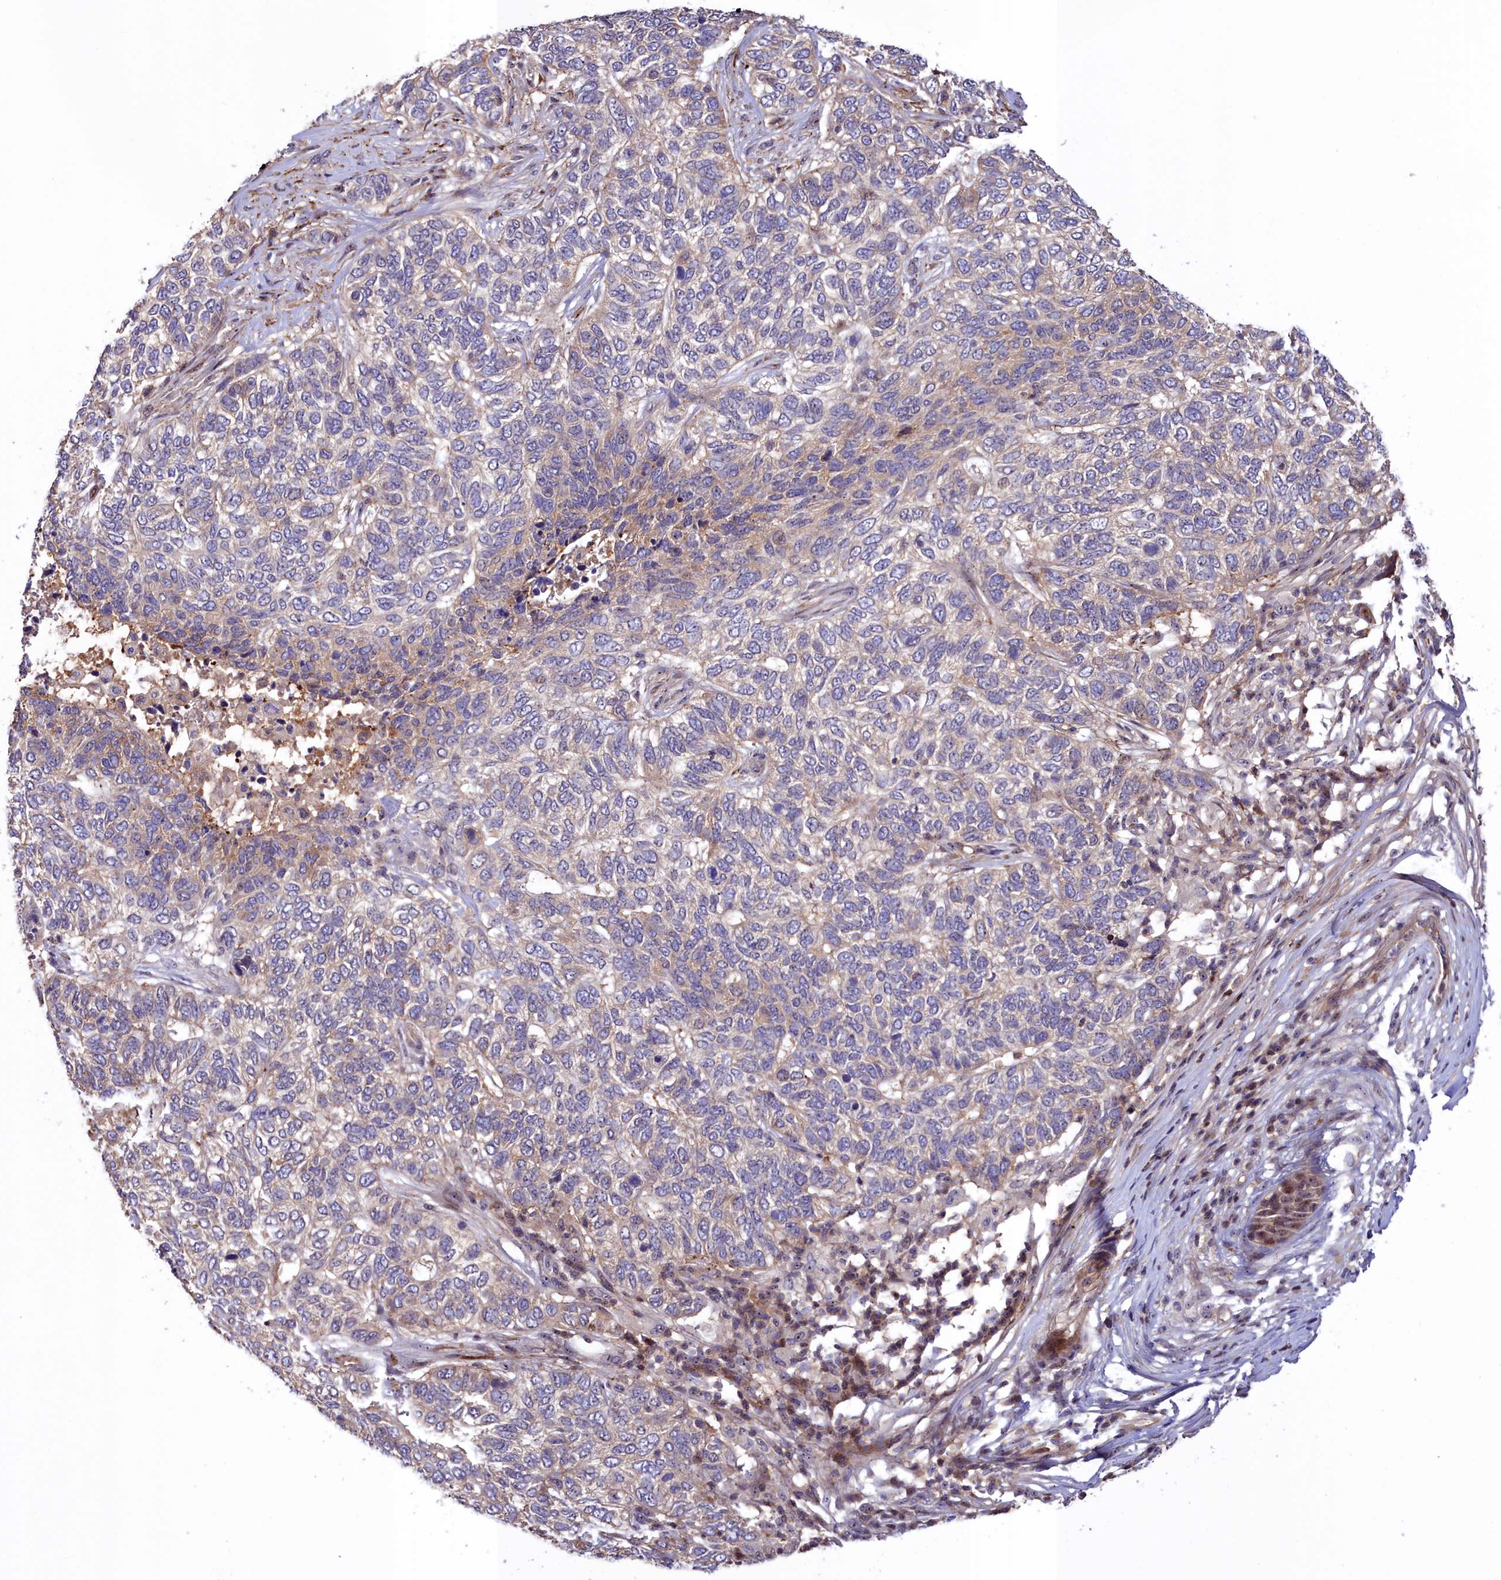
{"staining": {"intensity": "negative", "quantity": "none", "location": "none"}, "tissue": "skin cancer", "cell_type": "Tumor cells", "image_type": "cancer", "snomed": [{"axis": "morphology", "description": "Basal cell carcinoma"}, {"axis": "topography", "description": "Skin"}], "caption": "Tumor cells are negative for protein expression in human skin basal cell carcinoma.", "gene": "NEURL4", "patient": {"sex": "female", "age": 65}}